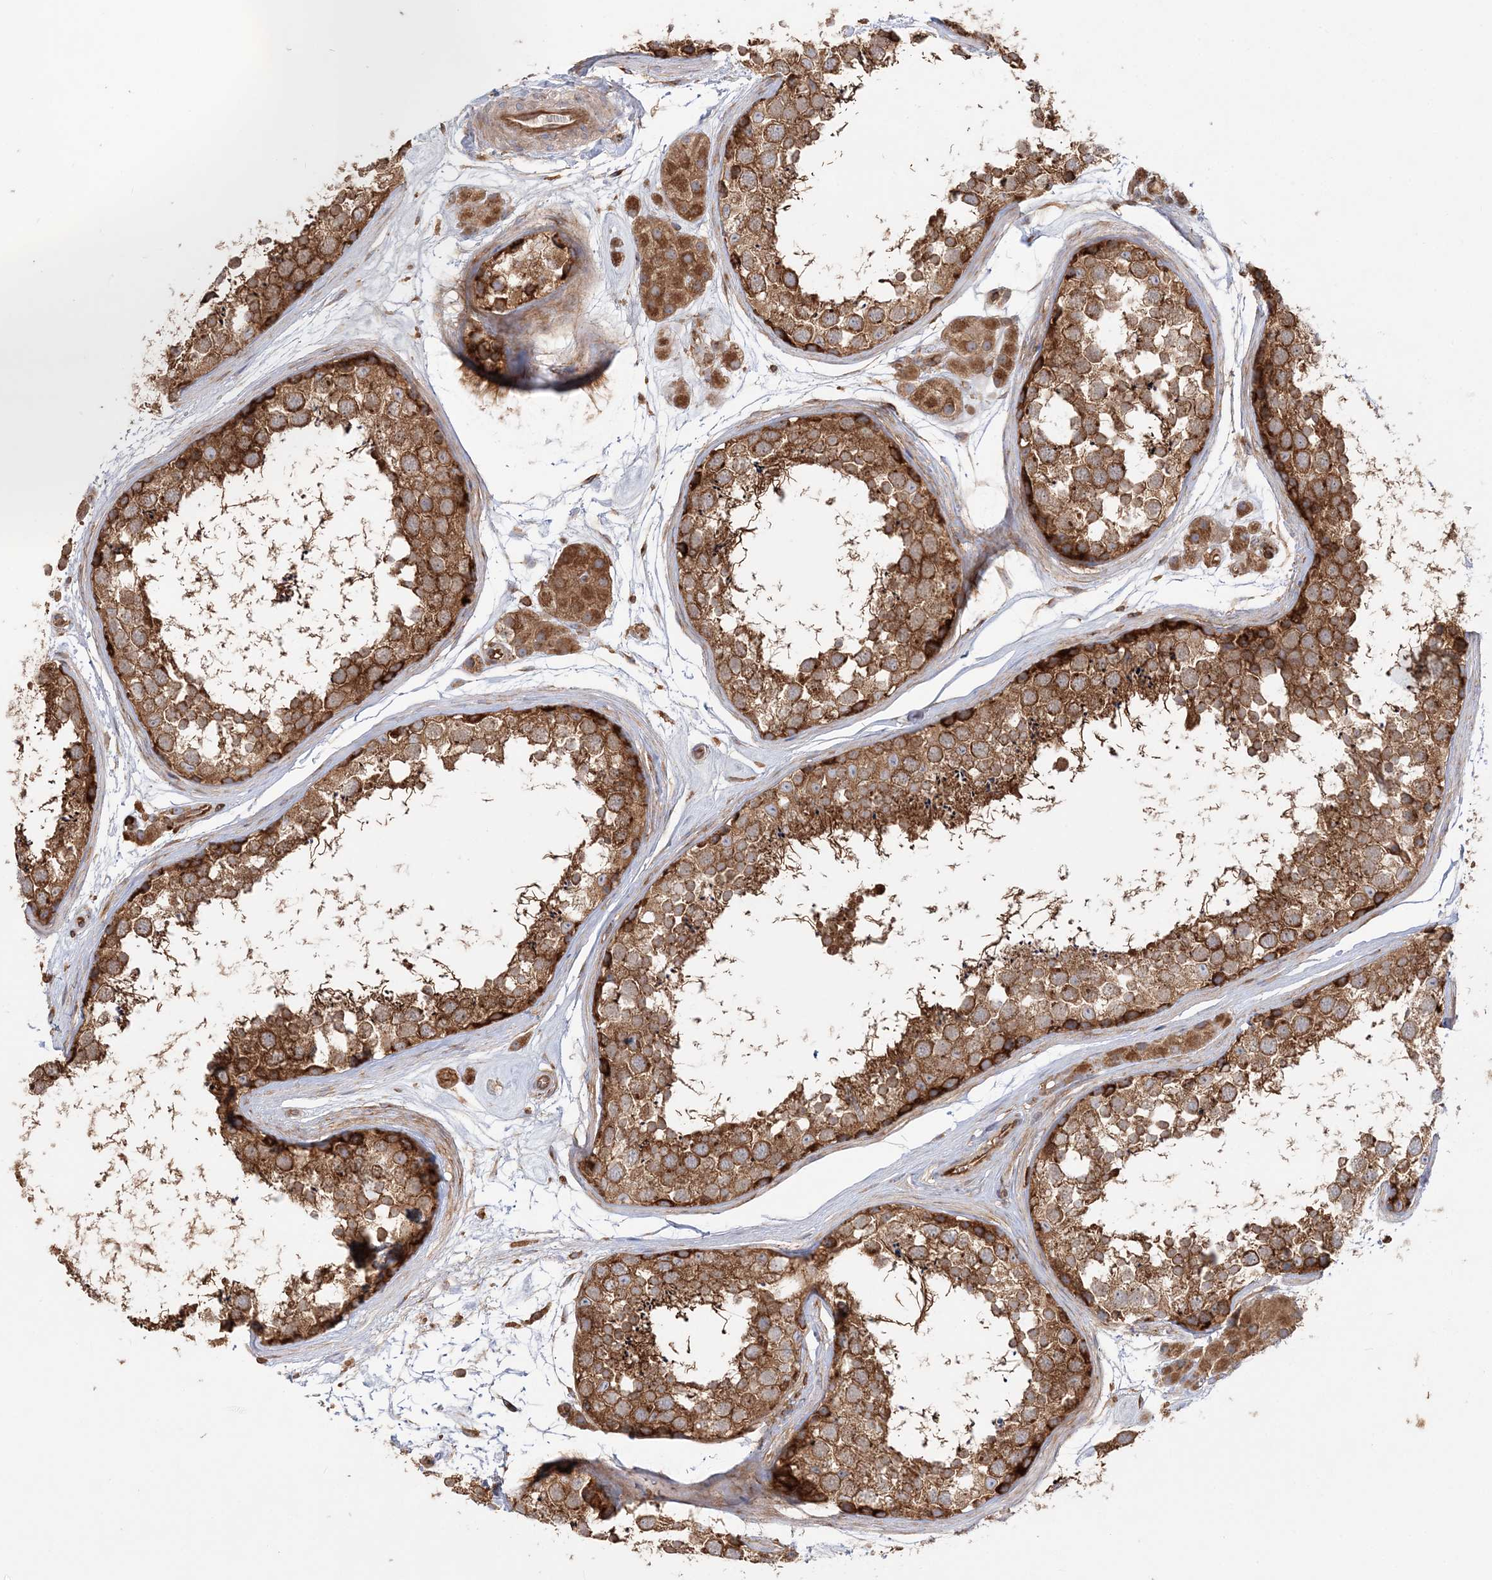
{"staining": {"intensity": "strong", "quantity": ">75%", "location": "cytoplasmic/membranous"}, "tissue": "testis", "cell_type": "Cells in seminiferous ducts", "image_type": "normal", "snomed": [{"axis": "morphology", "description": "Normal tissue, NOS"}, {"axis": "topography", "description": "Testis"}], "caption": "Immunohistochemical staining of normal human testis demonstrates >75% levels of strong cytoplasmic/membranous protein expression in about >75% of cells in seminiferous ducts. (Brightfield microscopy of DAB IHC at high magnification).", "gene": "TBC1D5", "patient": {"sex": "male", "age": 56}}